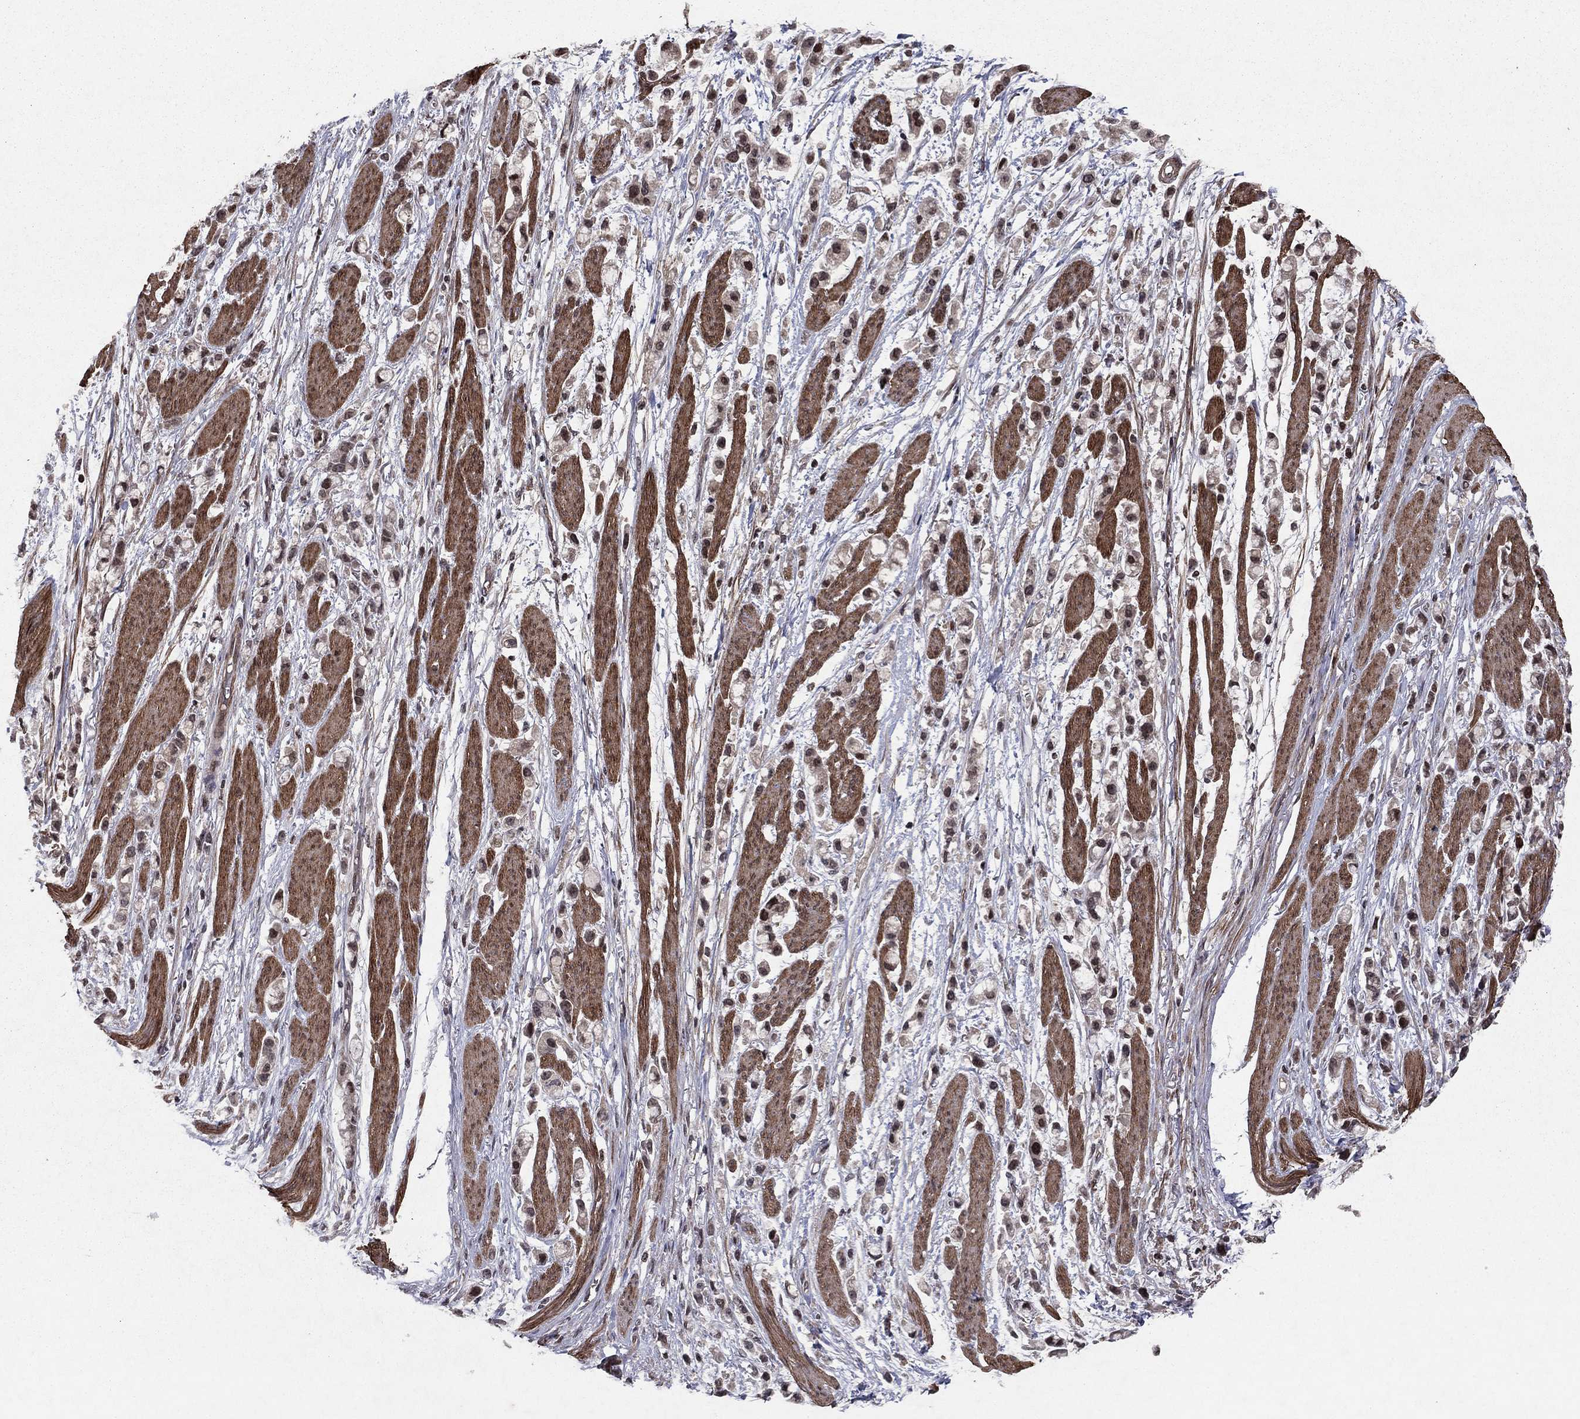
{"staining": {"intensity": "moderate", "quantity": "<25%", "location": "nuclear"}, "tissue": "stomach cancer", "cell_type": "Tumor cells", "image_type": "cancer", "snomed": [{"axis": "morphology", "description": "Adenocarcinoma, NOS"}, {"axis": "topography", "description": "Stomach"}], "caption": "Tumor cells show low levels of moderate nuclear expression in approximately <25% of cells in stomach cancer.", "gene": "SORBS1", "patient": {"sex": "female", "age": 81}}